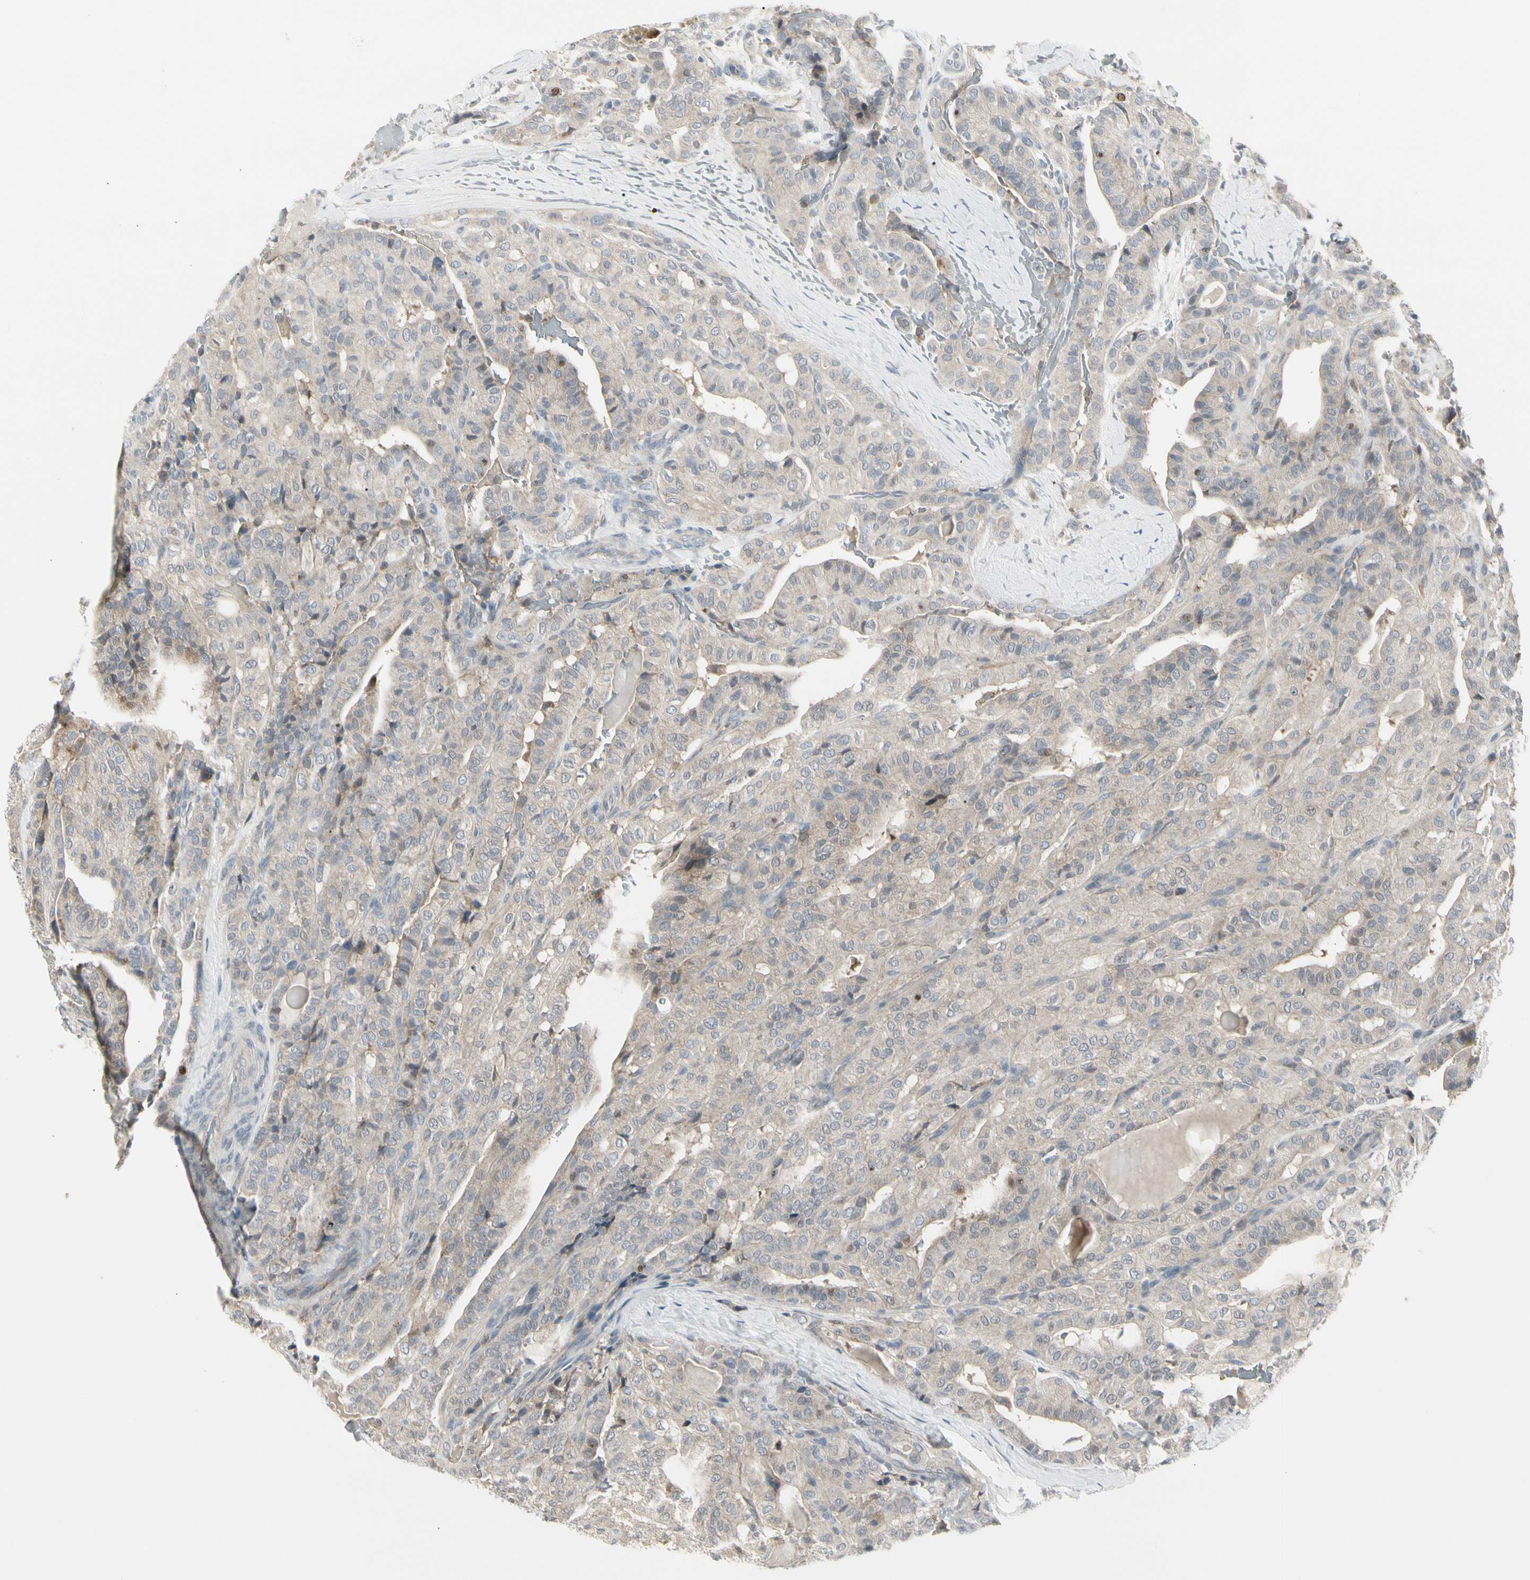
{"staining": {"intensity": "weak", "quantity": "<25%", "location": "cytoplasmic/membranous"}, "tissue": "thyroid cancer", "cell_type": "Tumor cells", "image_type": "cancer", "snomed": [{"axis": "morphology", "description": "Papillary adenocarcinoma, NOS"}, {"axis": "topography", "description": "Thyroid gland"}], "caption": "High power microscopy image of an immunohistochemistry (IHC) image of thyroid cancer, revealing no significant expression in tumor cells.", "gene": "GRN", "patient": {"sex": "male", "age": 77}}